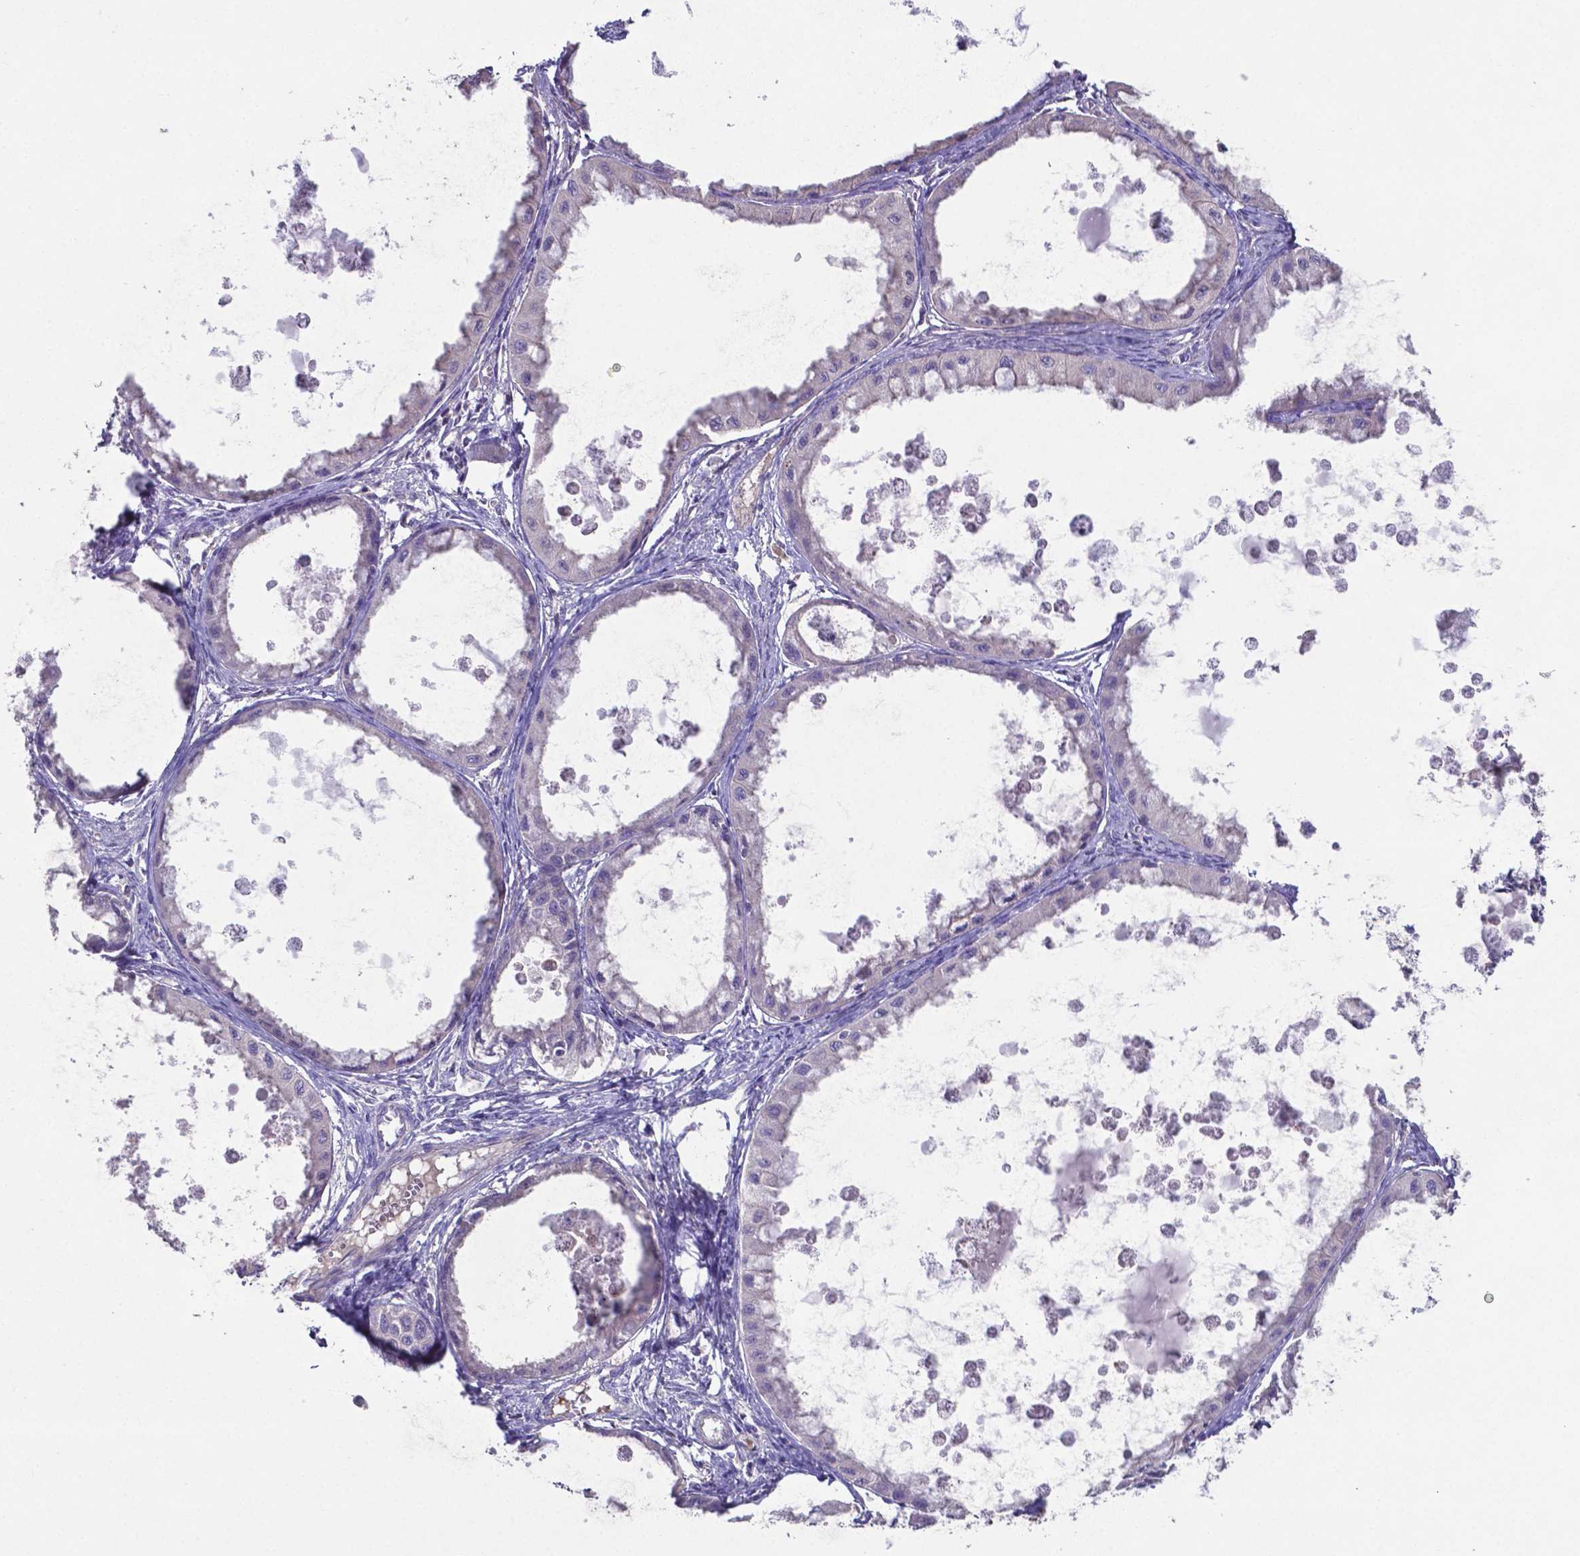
{"staining": {"intensity": "negative", "quantity": "none", "location": "none"}, "tissue": "ovarian cancer", "cell_type": "Tumor cells", "image_type": "cancer", "snomed": [{"axis": "morphology", "description": "Cystadenocarcinoma, mucinous, NOS"}, {"axis": "topography", "description": "Ovary"}], "caption": "Histopathology image shows no significant protein expression in tumor cells of ovarian cancer (mucinous cystadenocarcinoma). (DAB immunohistochemistry with hematoxylin counter stain).", "gene": "TYRO3", "patient": {"sex": "female", "age": 64}}